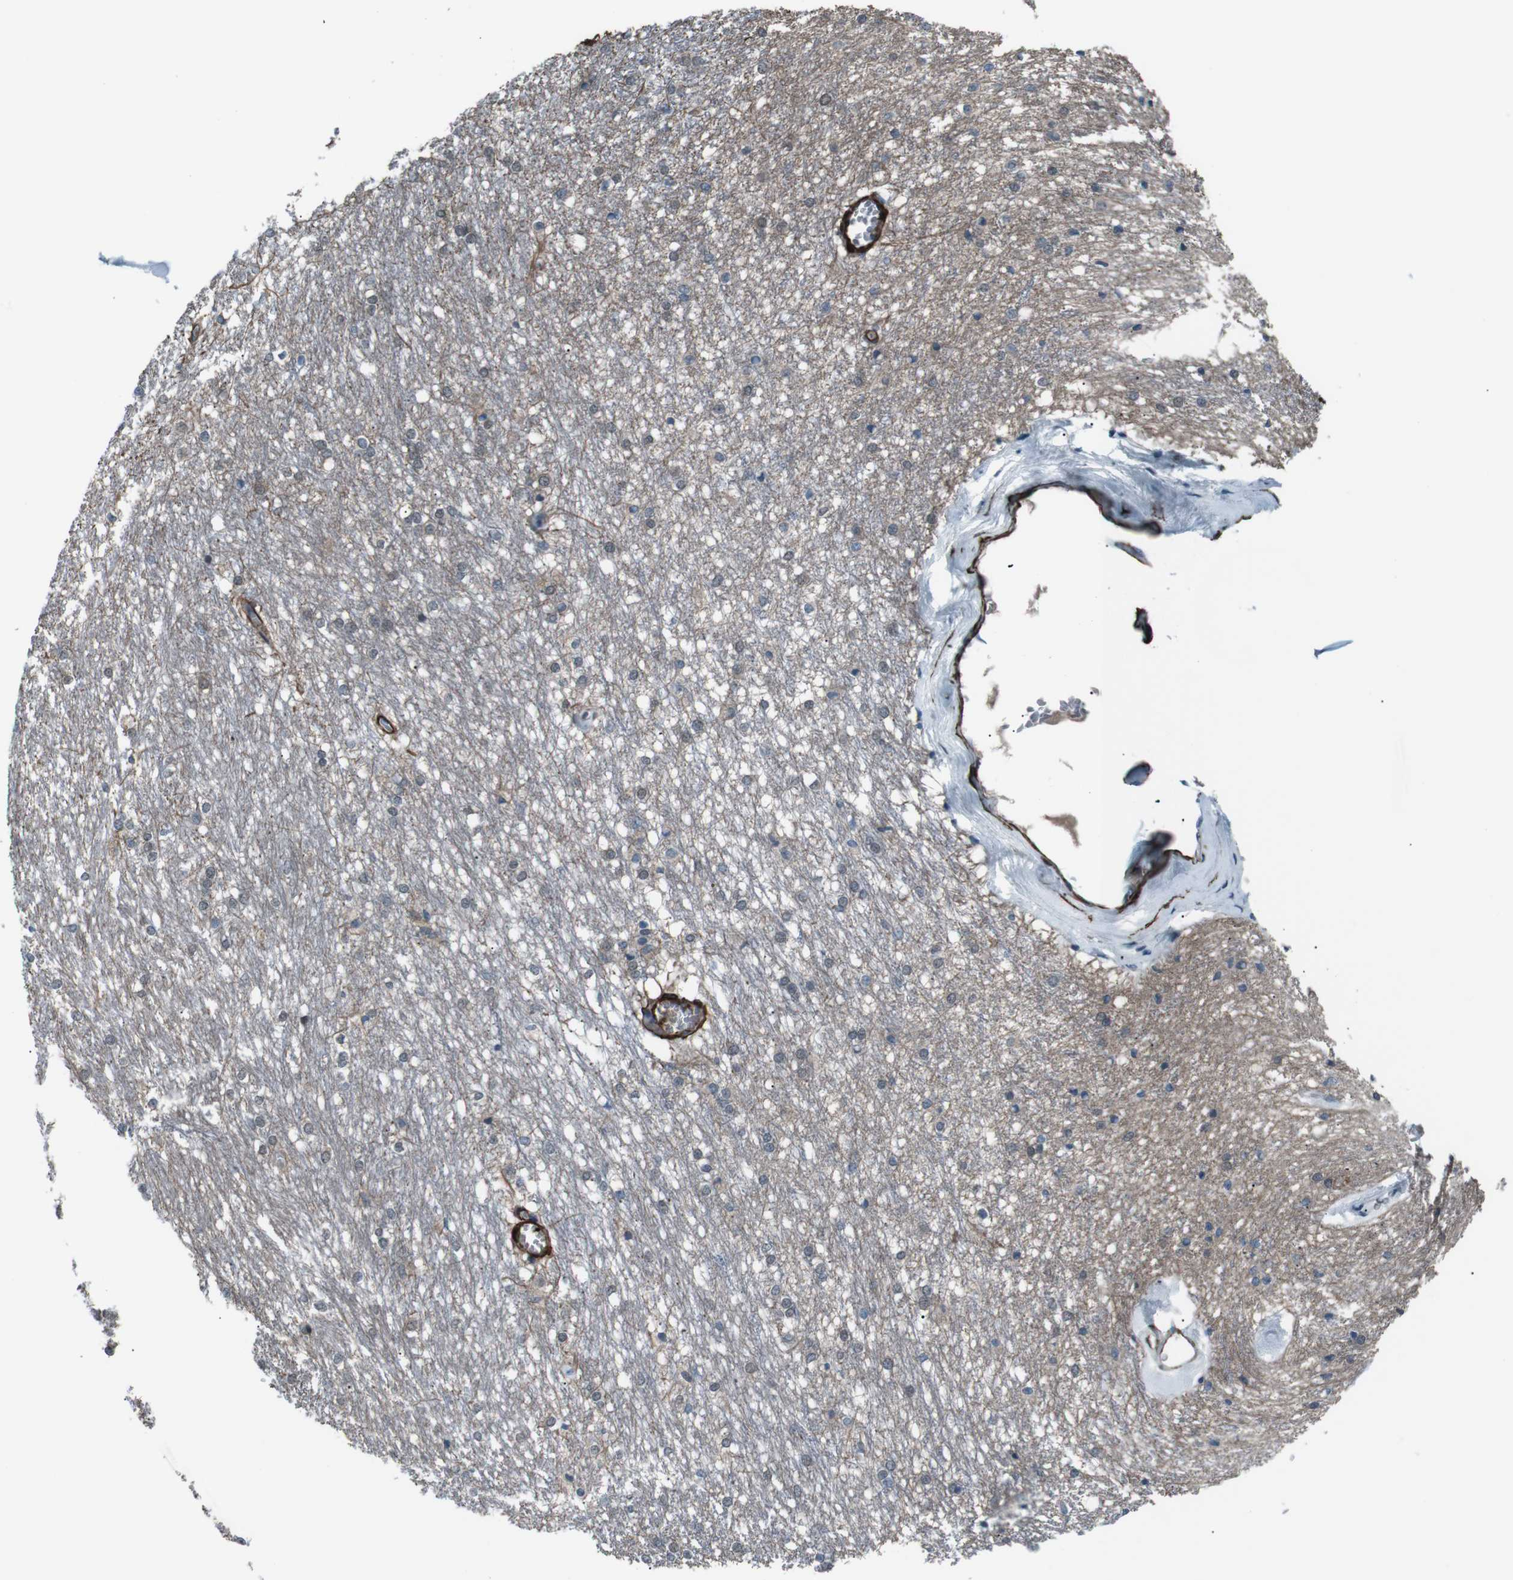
{"staining": {"intensity": "negative", "quantity": "none", "location": "none"}, "tissue": "caudate", "cell_type": "Glial cells", "image_type": "normal", "snomed": [{"axis": "morphology", "description": "Normal tissue, NOS"}, {"axis": "topography", "description": "Lateral ventricle wall"}], "caption": "A histopathology image of human caudate is negative for staining in glial cells.", "gene": "PDLIM5", "patient": {"sex": "female", "age": 19}}